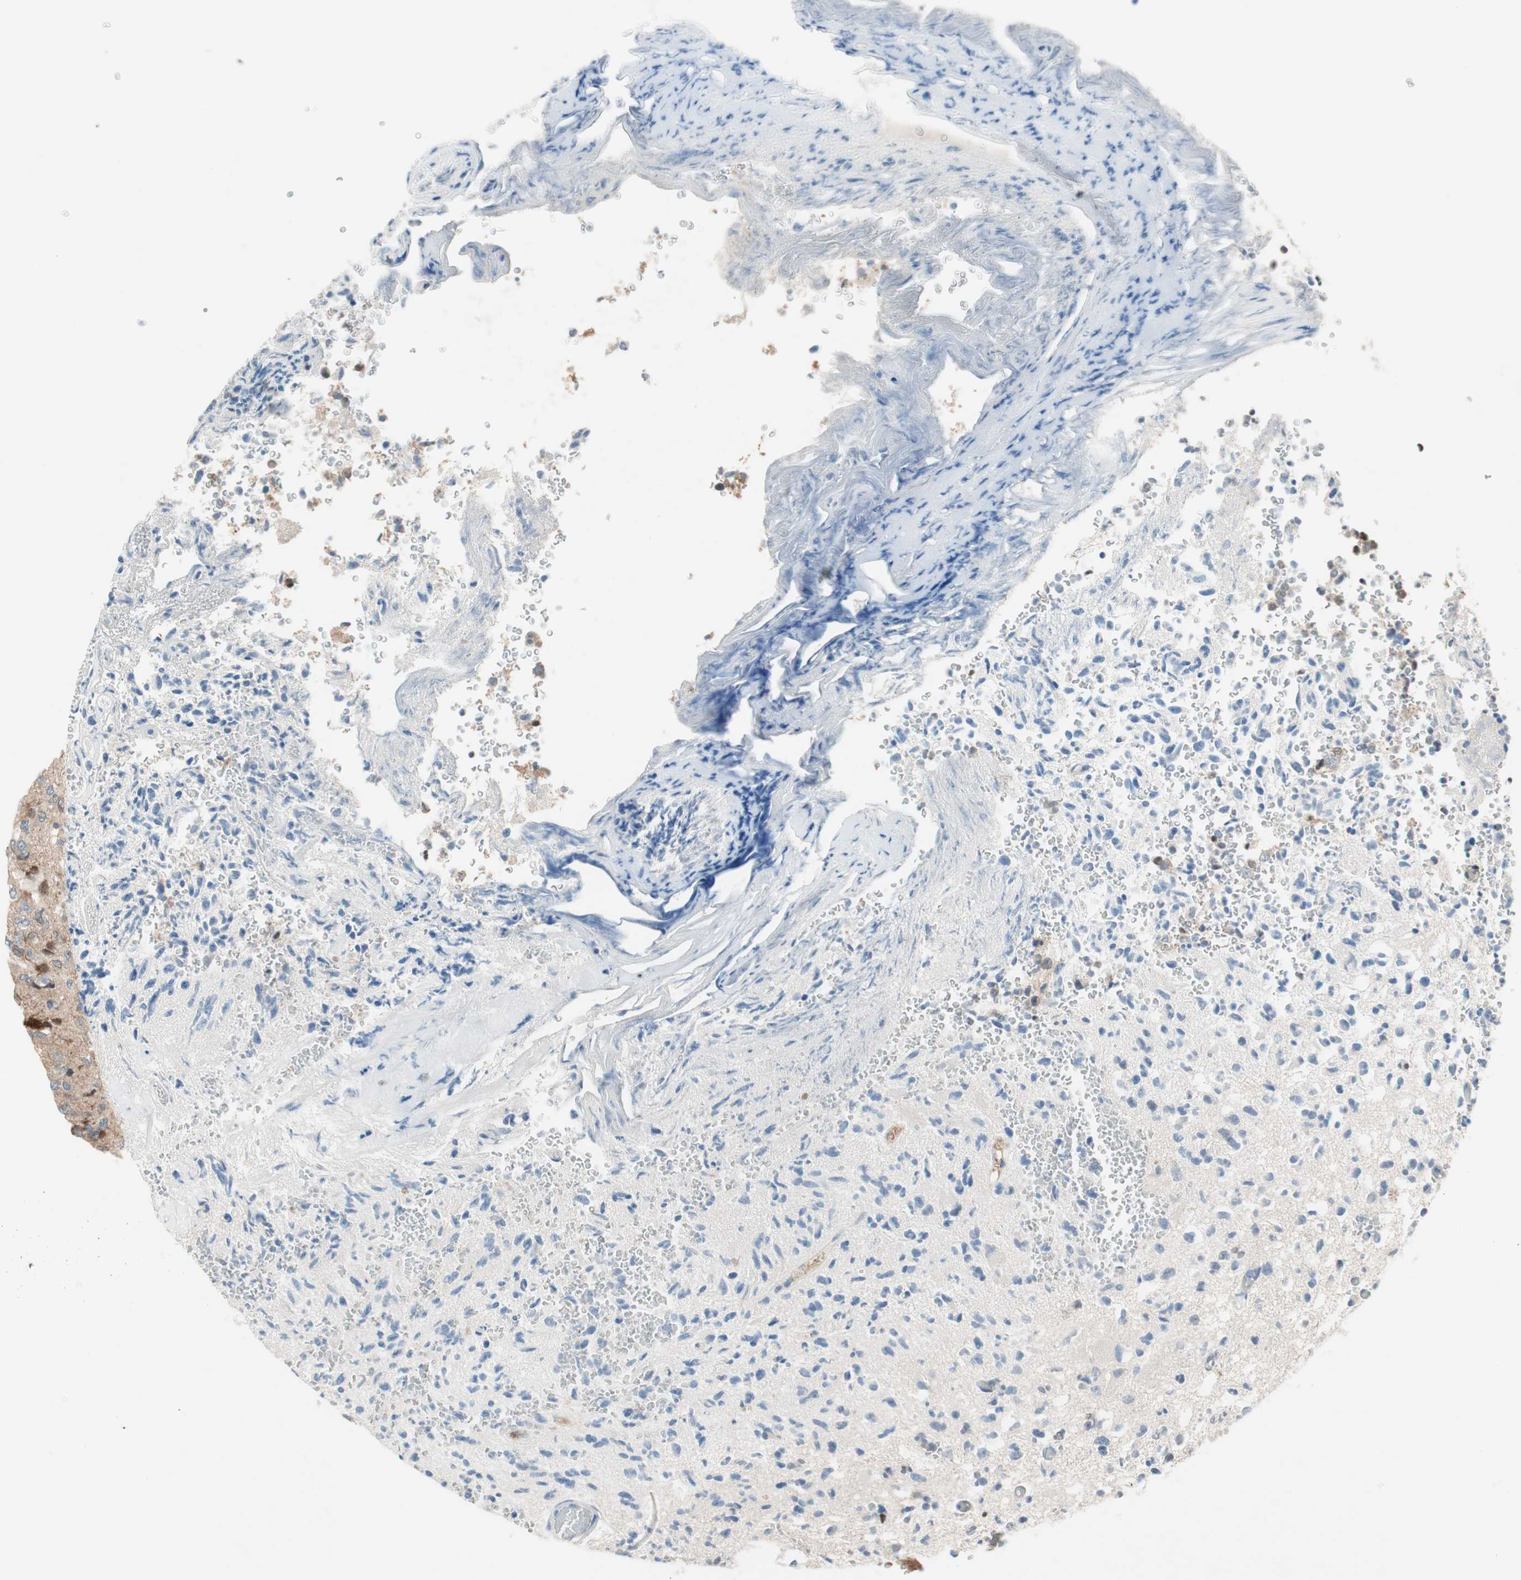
{"staining": {"intensity": "negative", "quantity": "none", "location": "none"}, "tissue": "glioma", "cell_type": "Tumor cells", "image_type": "cancer", "snomed": [{"axis": "morphology", "description": "Glioma, malignant, High grade"}, {"axis": "topography", "description": "pancreas cauda"}], "caption": "Protein analysis of high-grade glioma (malignant) exhibits no significant expression in tumor cells.", "gene": "GLUL", "patient": {"sex": "male", "age": 60}}